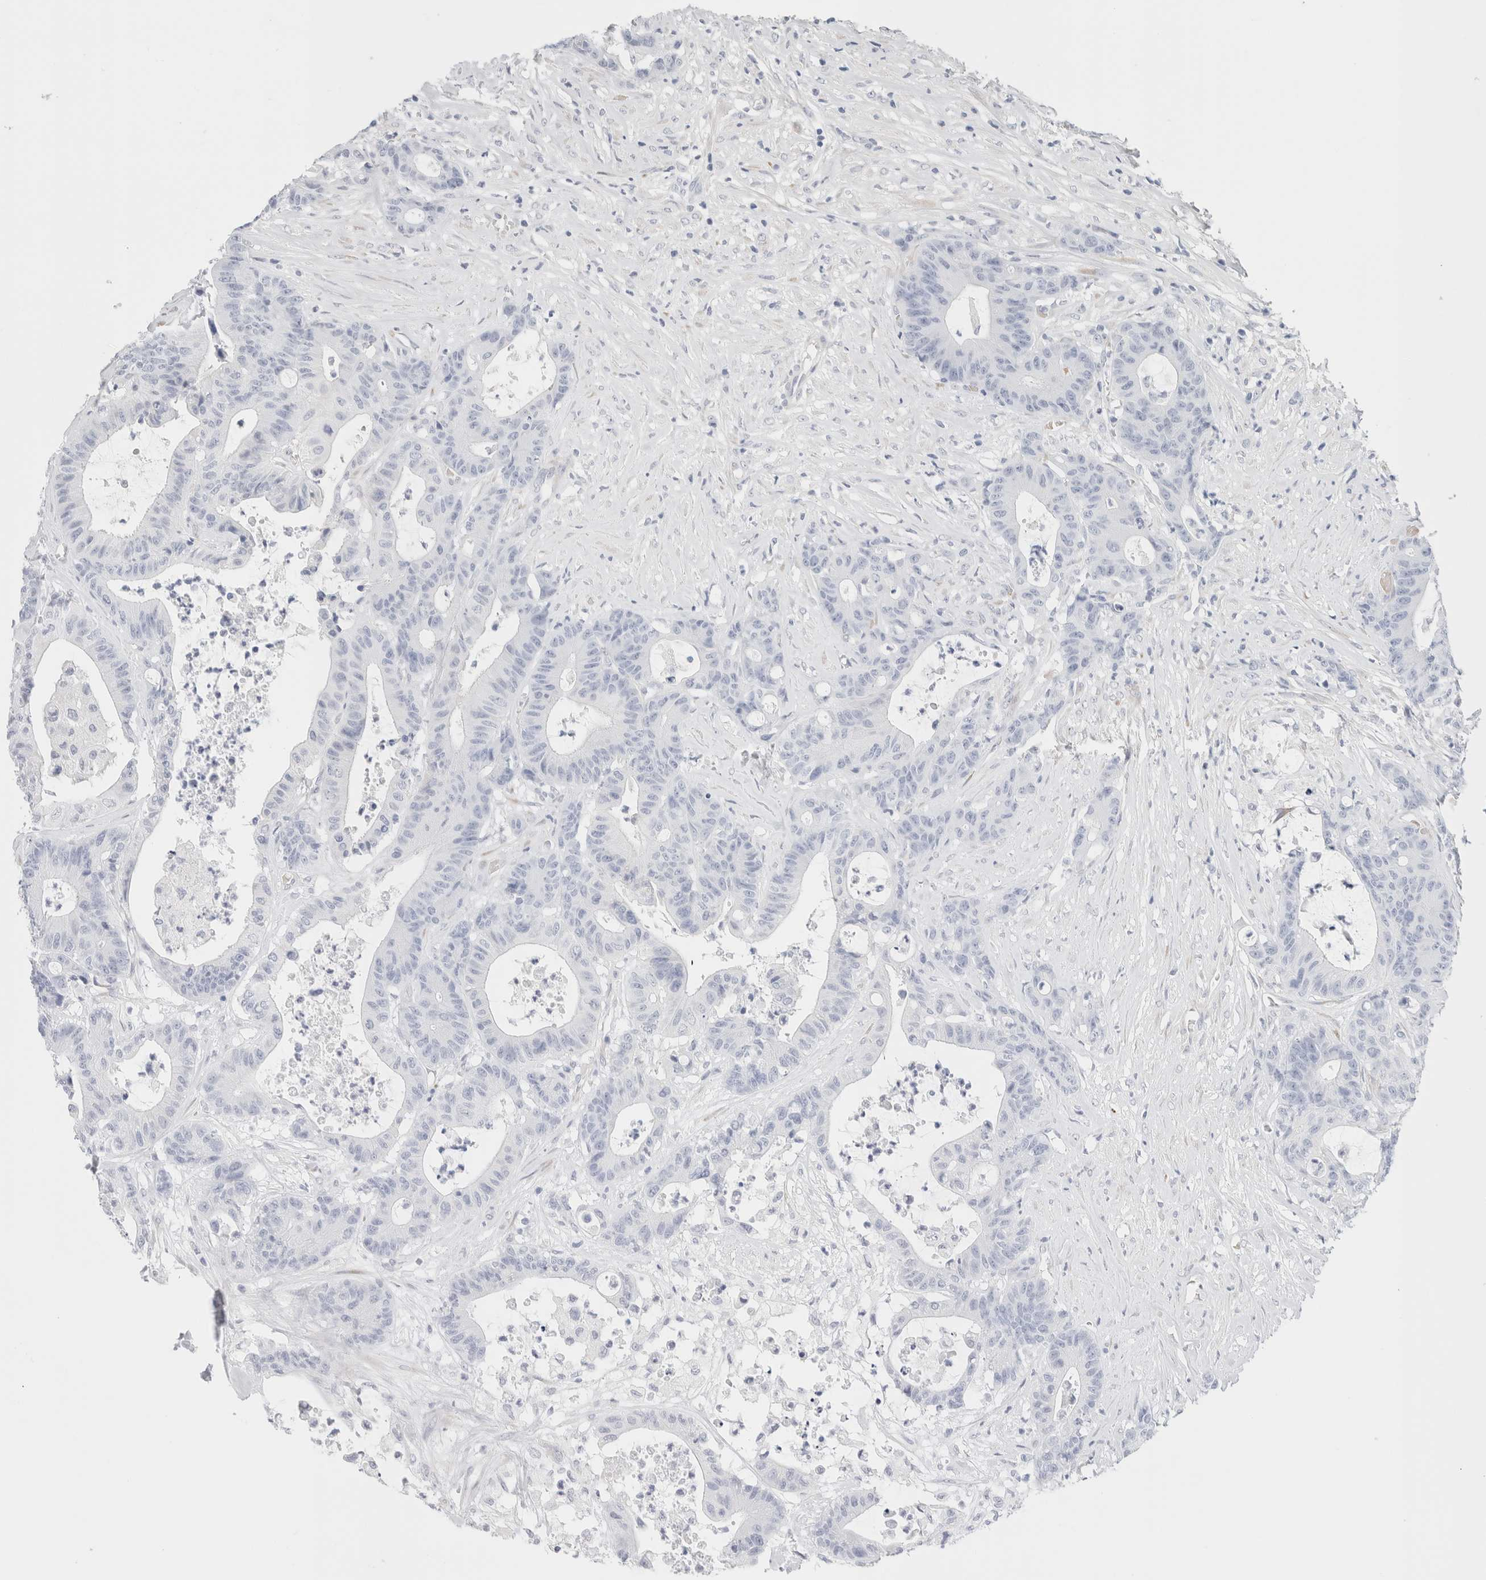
{"staining": {"intensity": "negative", "quantity": "none", "location": "none"}, "tissue": "colorectal cancer", "cell_type": "Tumor cells", "image_type": "cancer", "snomed": [{"axis": "morphology", "description": "Adenocarcinoma, NOS"}, {"axis": "topography", "description": "Colon"}], "caption": "The IHC histopathology image has no significant positivity in tumor cells of colorectal cancer tissue. (DAB immunohistochemistry (IHC) visualized using brightfield microscopy, high magnification).", "gene": "RTN4", "patient": {"sex": "female", "age": 84}}